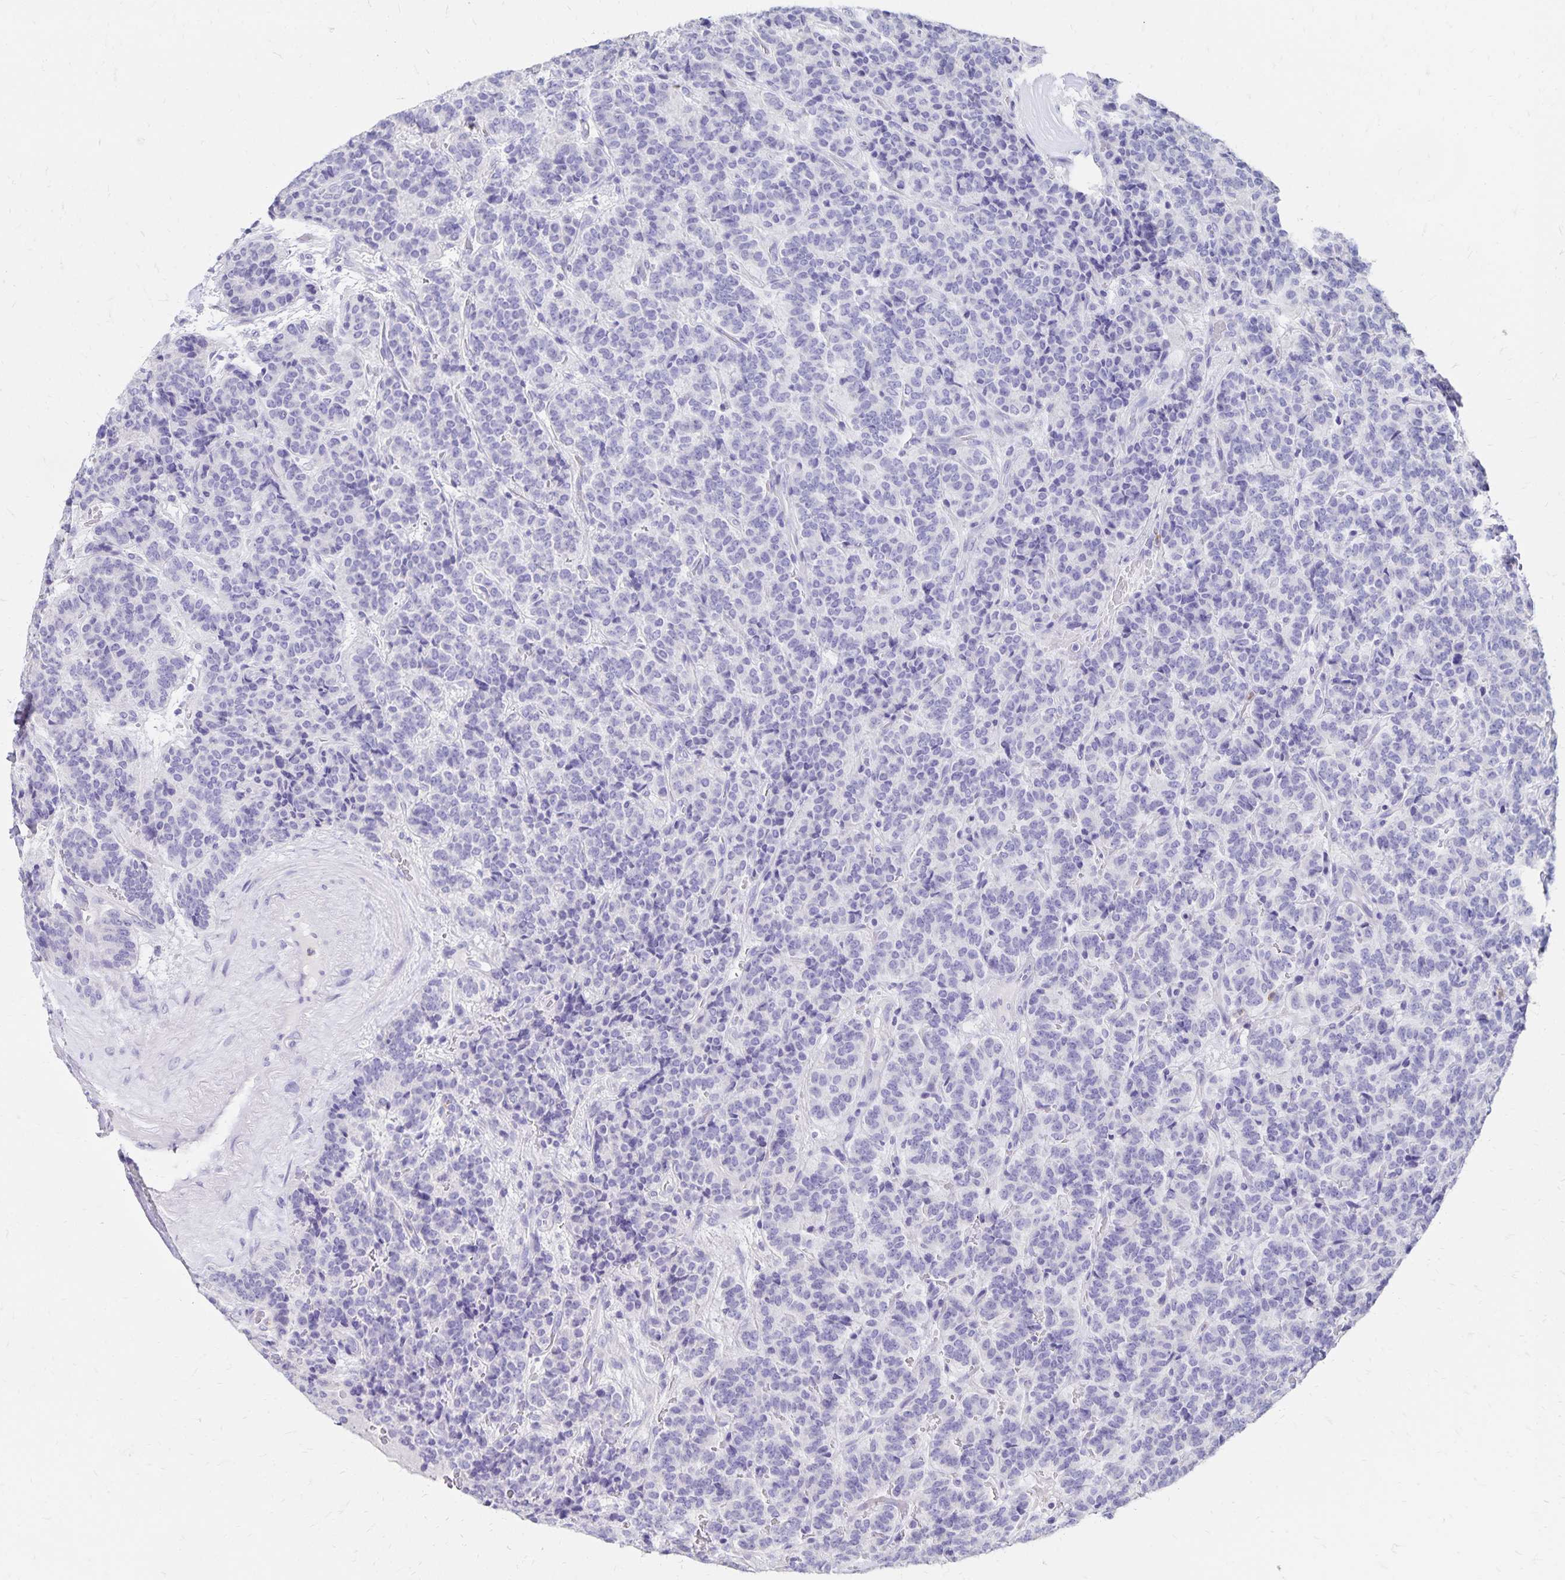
{"staining": {"intensity": "negative", "quantity": "none", "location": "none"}, "tissue": "carcinoid", "cell_type": "Tumor cells", "image_type": "cancer", "snomed": [{"axis": "morphology", "description": "Carcinoid, malignant, NOS"}, {"axis": "topography", "description": "Pancreas"}], "caption": "Tumor cells show no significant positivity in carcinoid (malignant).", "gene": "DYNLT4", "patient": {"sex": "male", "age": 36}}